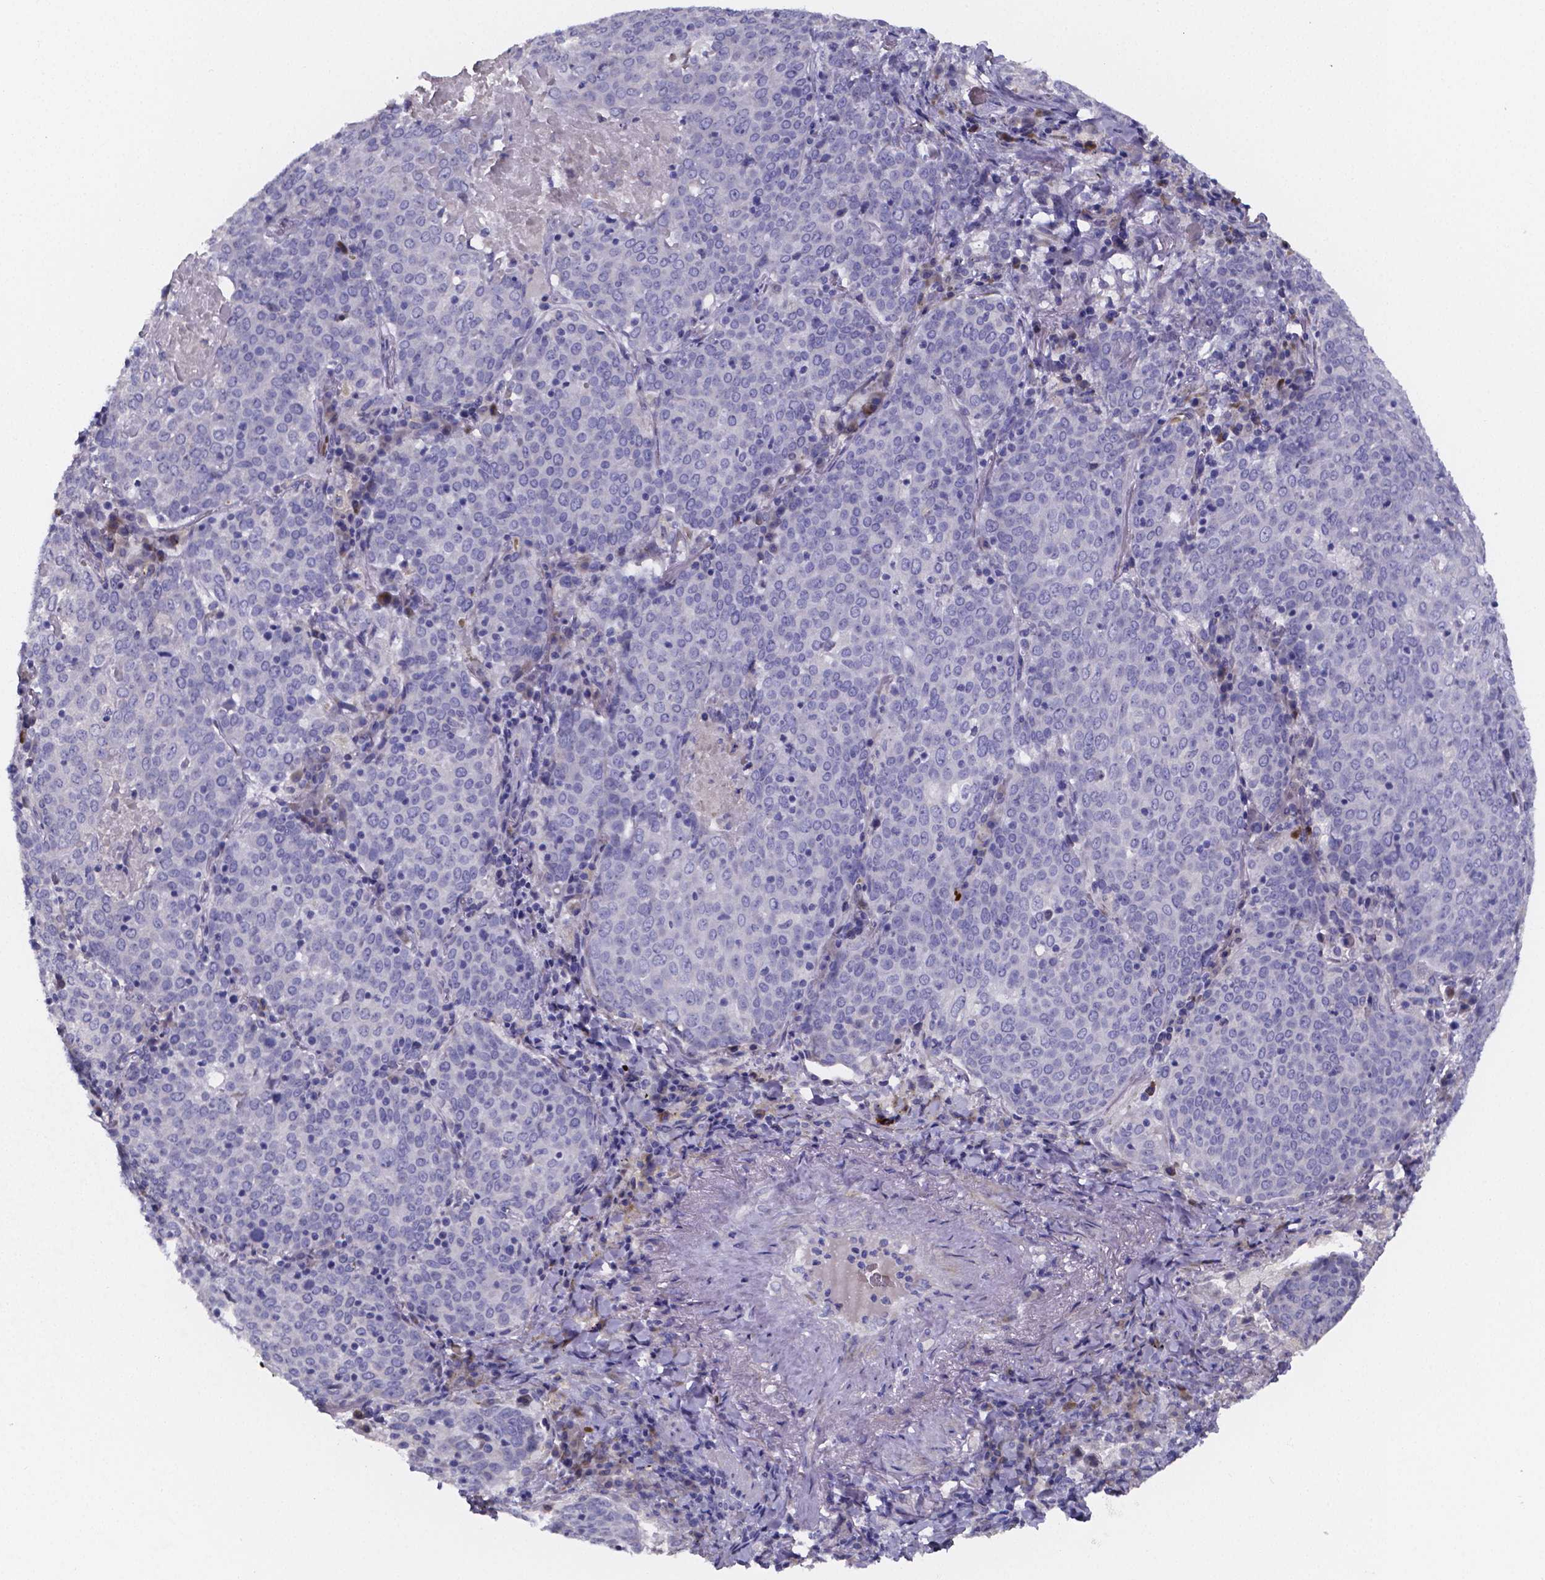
{"staining": {"intensity": "negative", "quantity": "none", "location": "none"}, "tissue": "lung cancer", "cell_type": "Tumor cells", "image_type": "cancer", "snomed": [{"axis": "morphology", "description": "Squamous cell carcinoma, NOS"}, {"axis": "topography", "description": "Lung"}], "caption": "This is a histopathology image of immunohistochemistry (IHC) staining of lung cancer (squamous cell carcinoma), which shows no staining in tumor cells. Brightfield microscopy of immunohistochemistry (IHC) stained with DAB (brown) and hematoxylin (blue), captured at high magnification.", "gene": "GABRA3", "patient": {"sex": "male", "age": 82}}